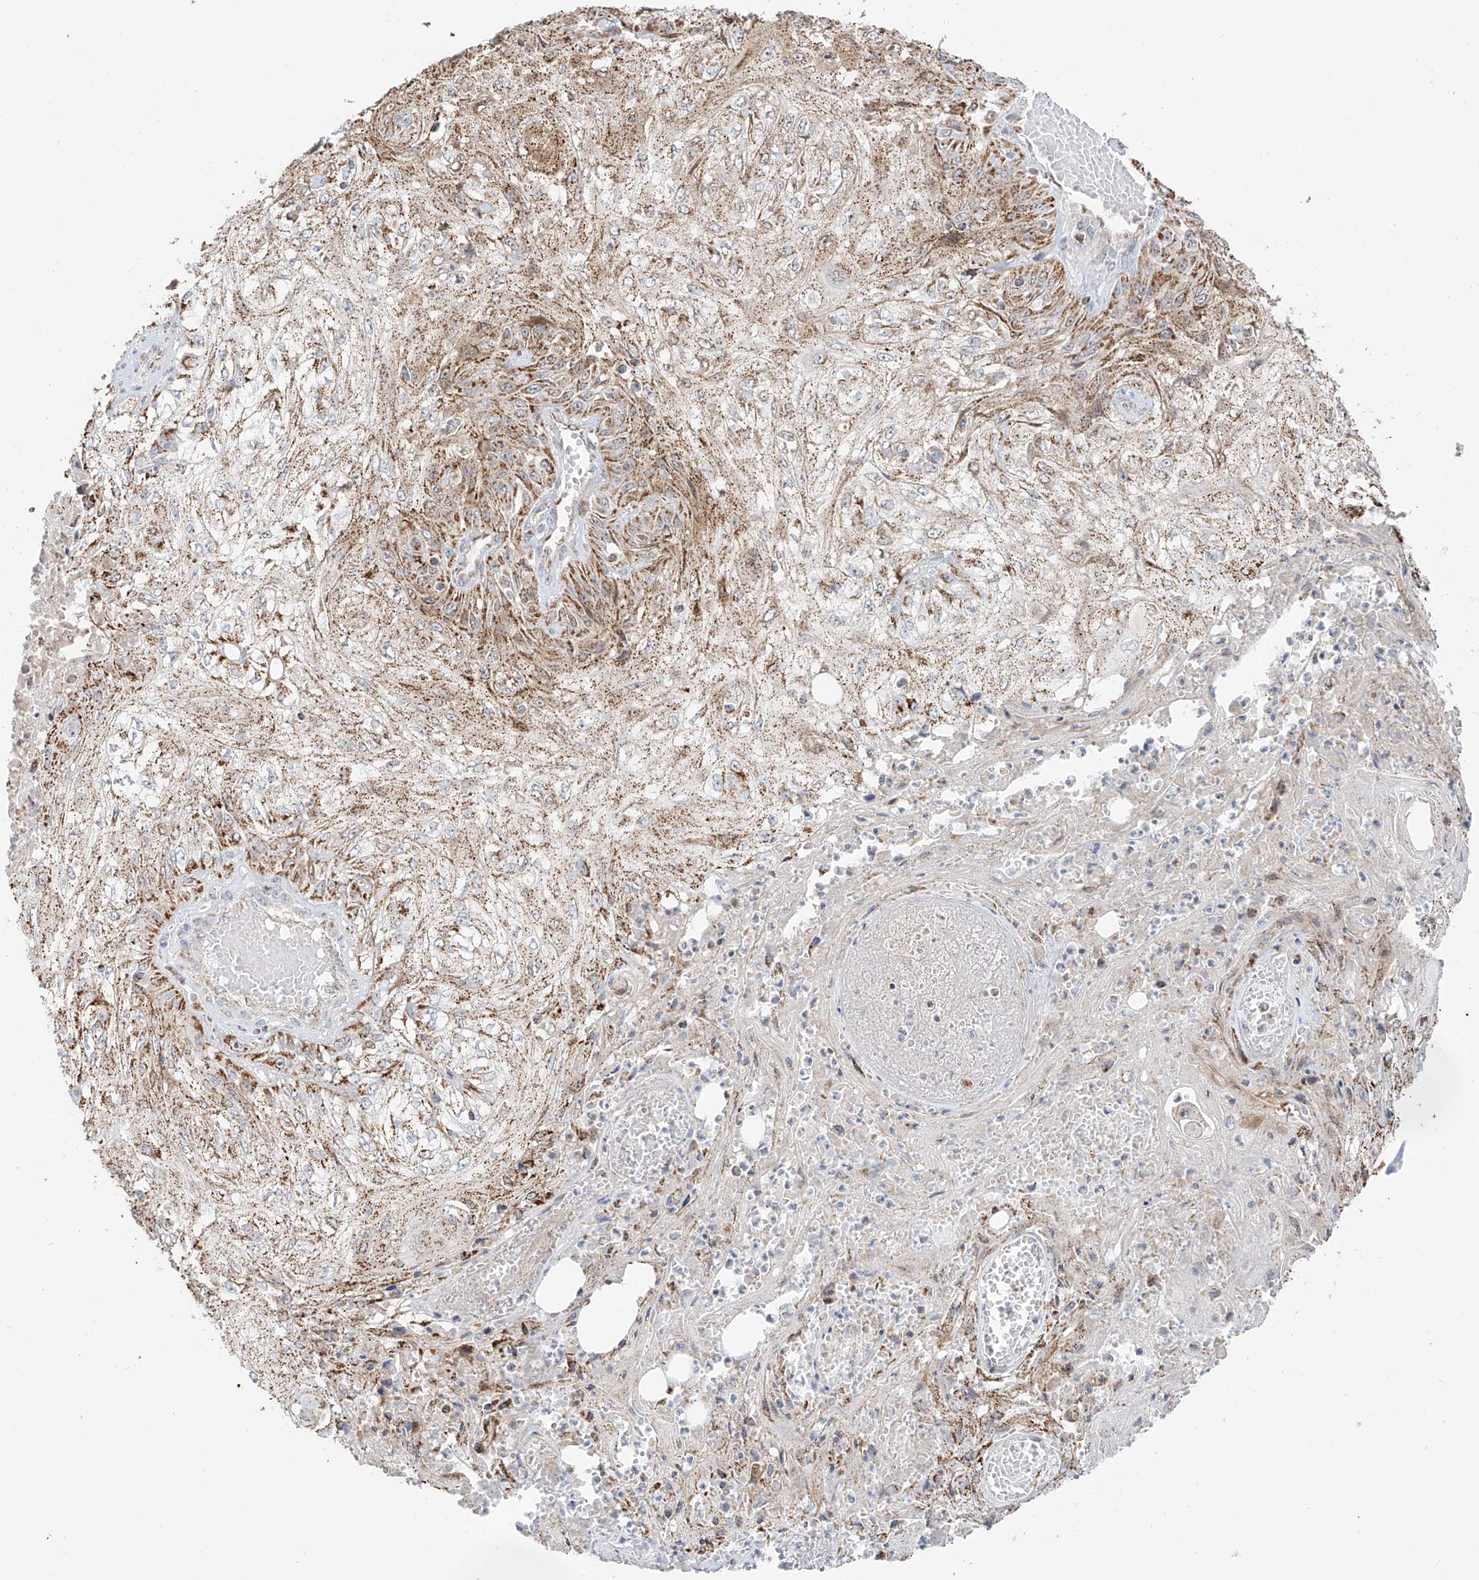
{"staining": {"intensity": "moderate", "quantity": ">75%", "location": "cytoplasmic/membranous"}, "tissue": "skin cancer", "cell_type": "Tumor cells", "image_type": "cancer", "snomed": [{"axis": "morphology", "description": "Squamous cell carcinoma, NOS"}, {"axis": "morphology", "description": "Squamous cell carcinoma, metastatic, NOS"}, {"axis": "topography", "description": "Skin"}, {"axis": "topography", "description": "Lymph node"}], "caption": "A micrograph of skin cancer (metastatic squamous cell carcinoma) stained for a protein shows moderate cytoplasmic/membranous brown staining in tumor cells. The protein of interest is shown in brown color, while the nuclei are stained blue.", "gene": "ETHE1", "patient": {"sex": "male", "age": 75}}